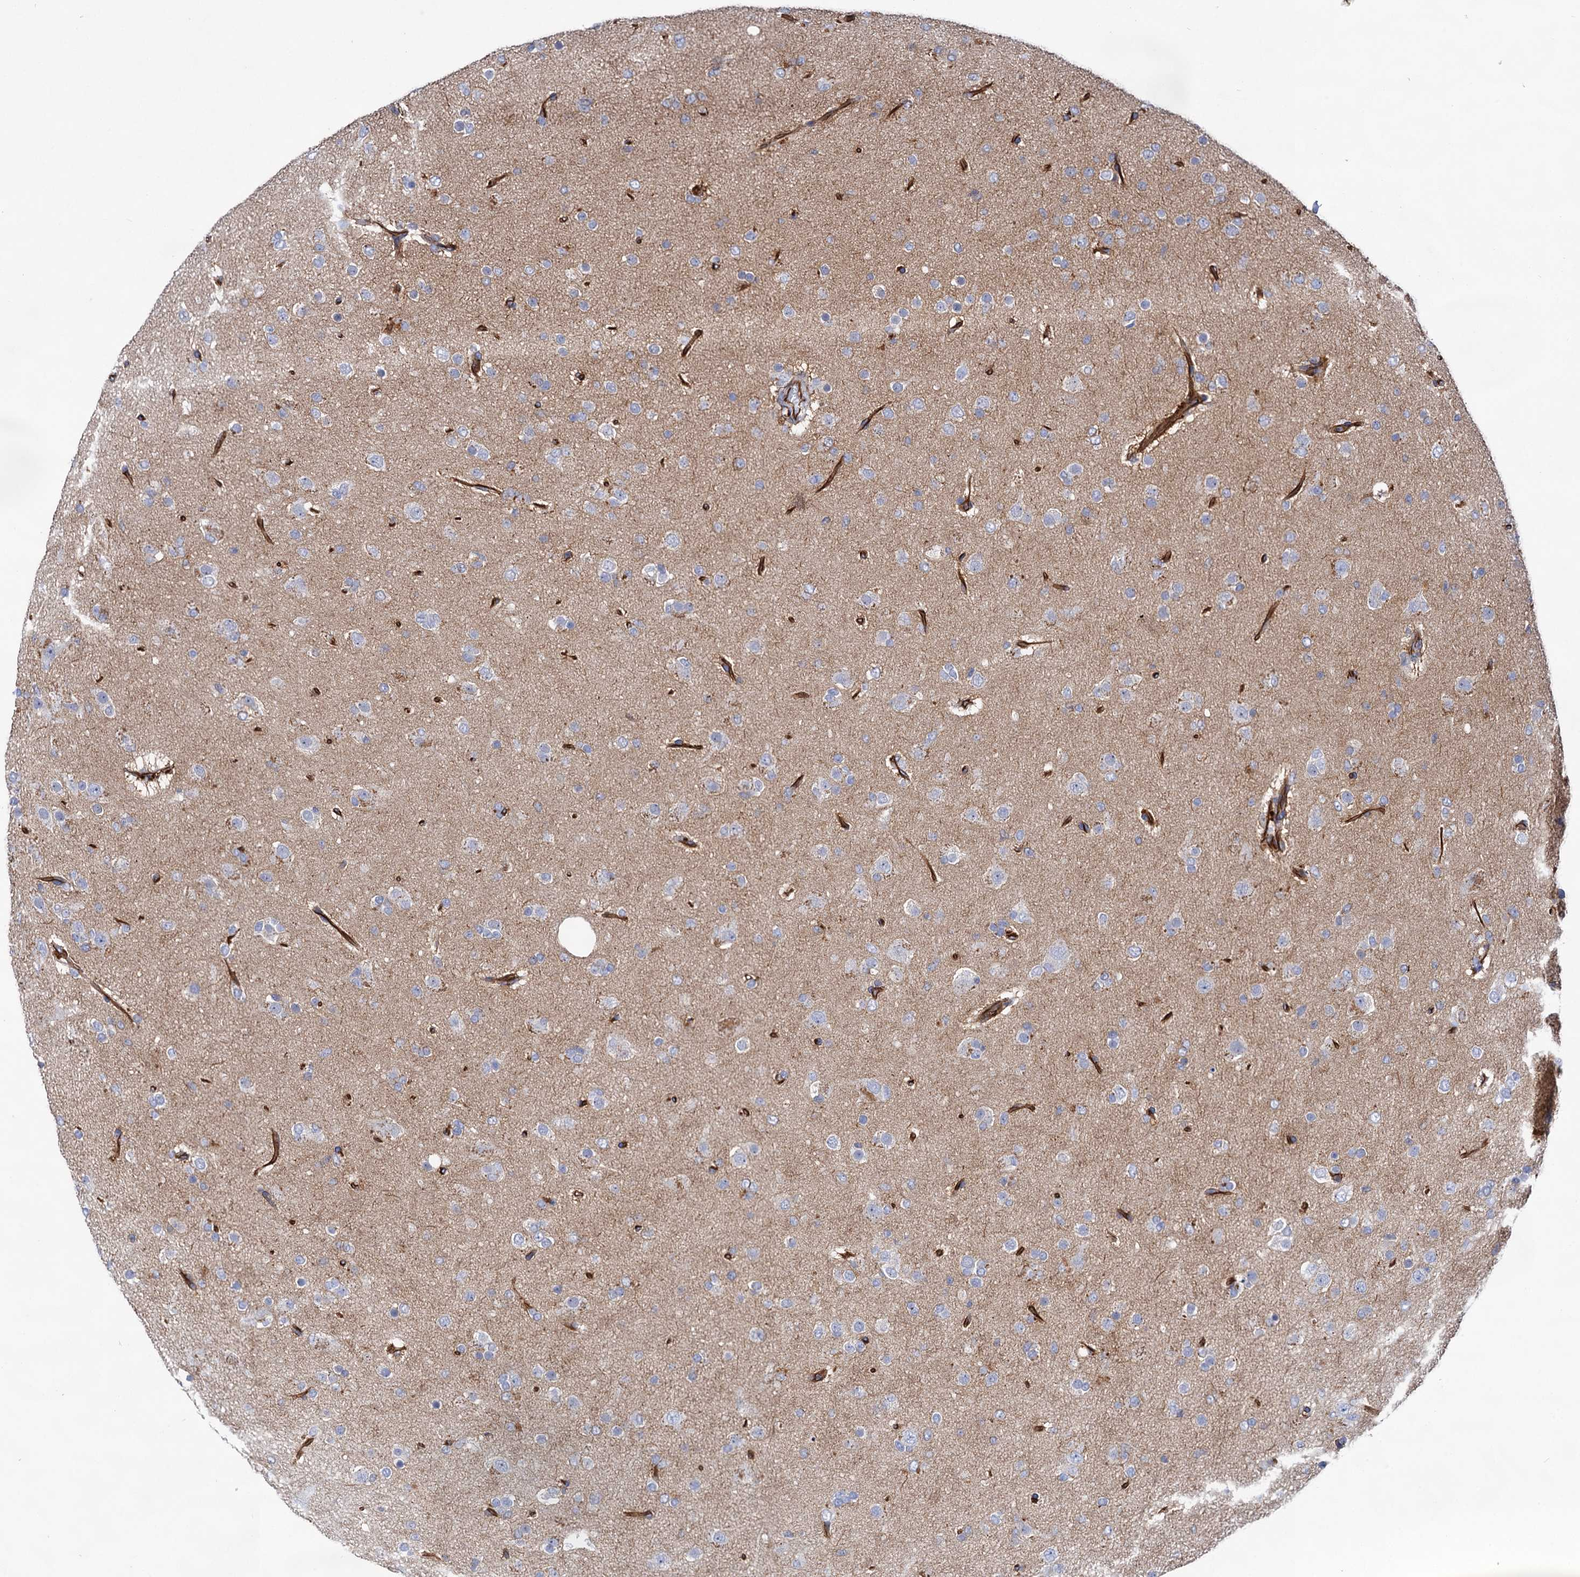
{"staining": {"intensity": "negative", "quantity": "none", "location": "none"}, "tissue": "glioma", "cell_type": "Tumor cells", "image_type": "cancer", "snomed": [{"axis": "morphology", "description": "Glioma, malignant, Low grade"}, {"axis": "topography", "description": "Brain"}], "caption": "This is an immunohistochemistry (IHC) image of human malignant glioma (low-grade). There is no staining in tumor cells.", "gene": "ABLIM1", "patient": {"sex": "male", "age": 65}}